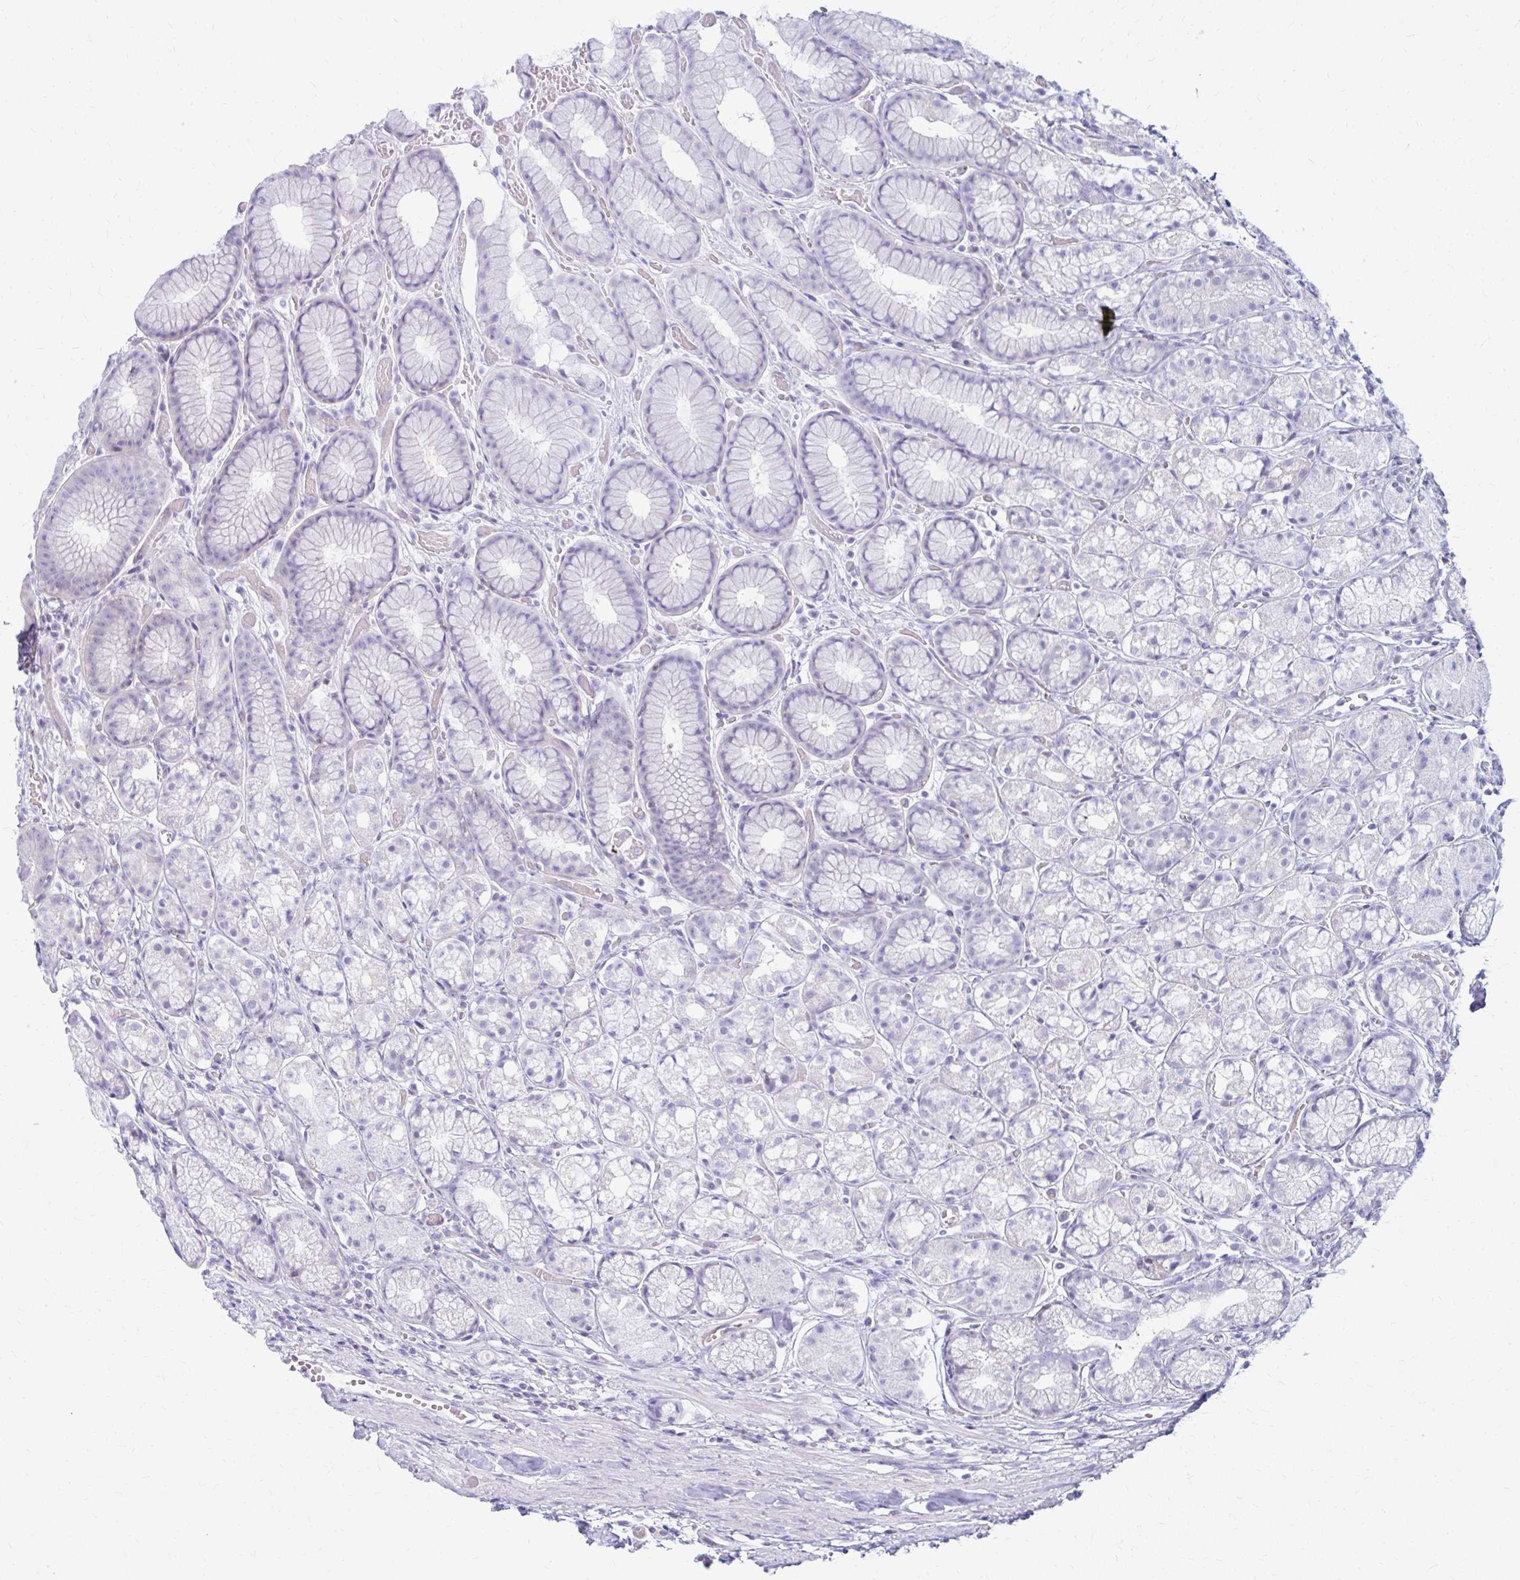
{"staining": {"intensity": "moderate", "quantity": "<25%", "location": "cytoplasmic/membranous"}, "tissue": "stomach", "cell_type": "Glandular cells", "image_type": "normal", "snomed": [{"axis": "morphology", "description": "Normal tissue, NOS"}, {"axis": "topography", "description": "Smooth muscle"}, {"axis": "topography", "description": "Stomach"}], "caption": "Stomach stained with IHC exhibits moderate cytoplasmic/membranous positivity in about <25% of glandular cells.", "gene": "RADIL", "patient": {"sex": "male", "age": 70}}